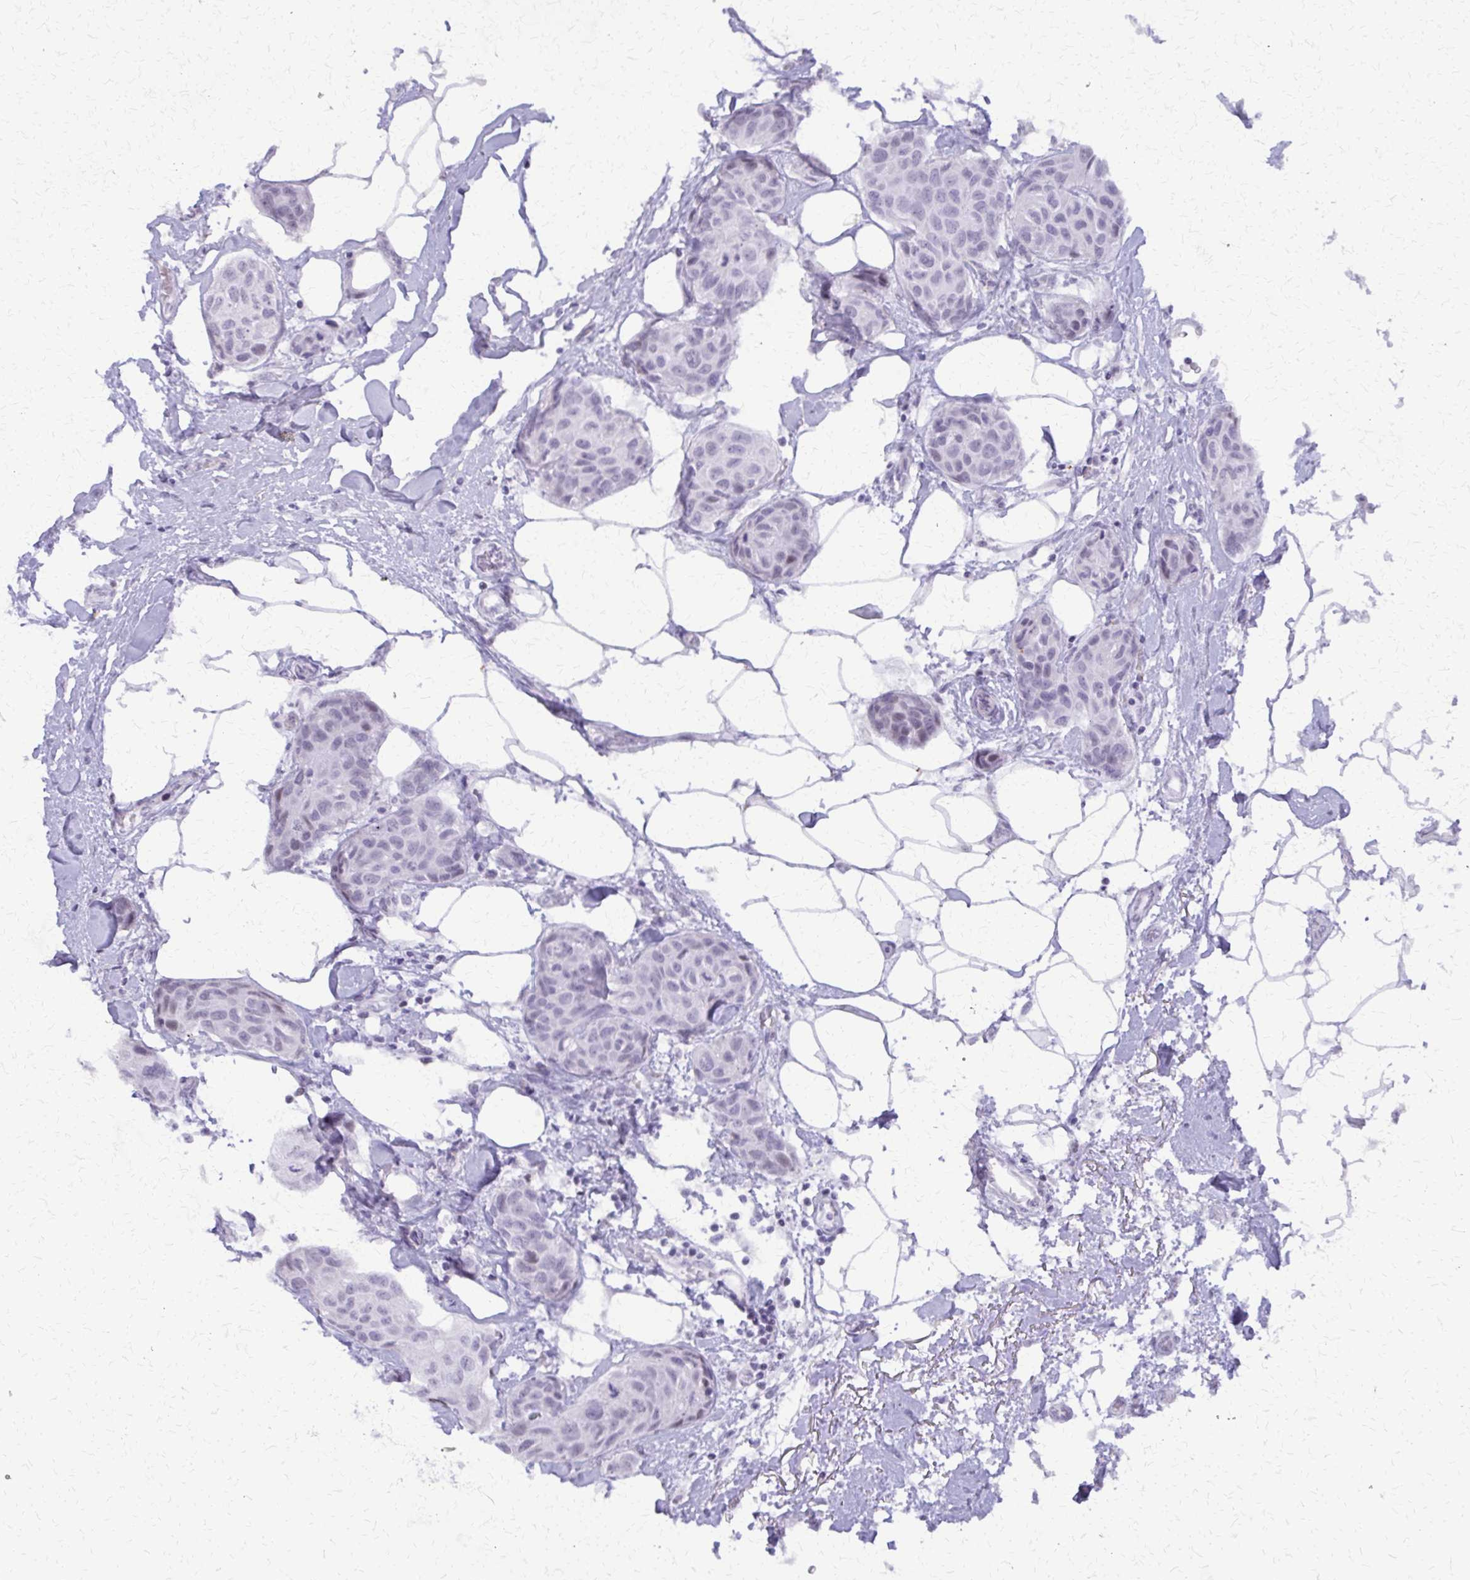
{"staining": {"intensity": "weak", "quantity": "<25%", "location": "nuclear"}, "tissue": "breast cancer", "cell_type": "Tumor cells", "image_type": "cancer", "snomed": [{"axis": "morphology", "description": "Duct carcinoma"}, {"axis": "topography", "description": "Breast"}], "caption": "Human breast cancer (invasive ductal carcinoma) stained for a protein using immunohistochemistry (IHC) exhibits no expression in tumor cells.", "gene": "FAM162B", "patient": {"sex": "female", "age": 80}}